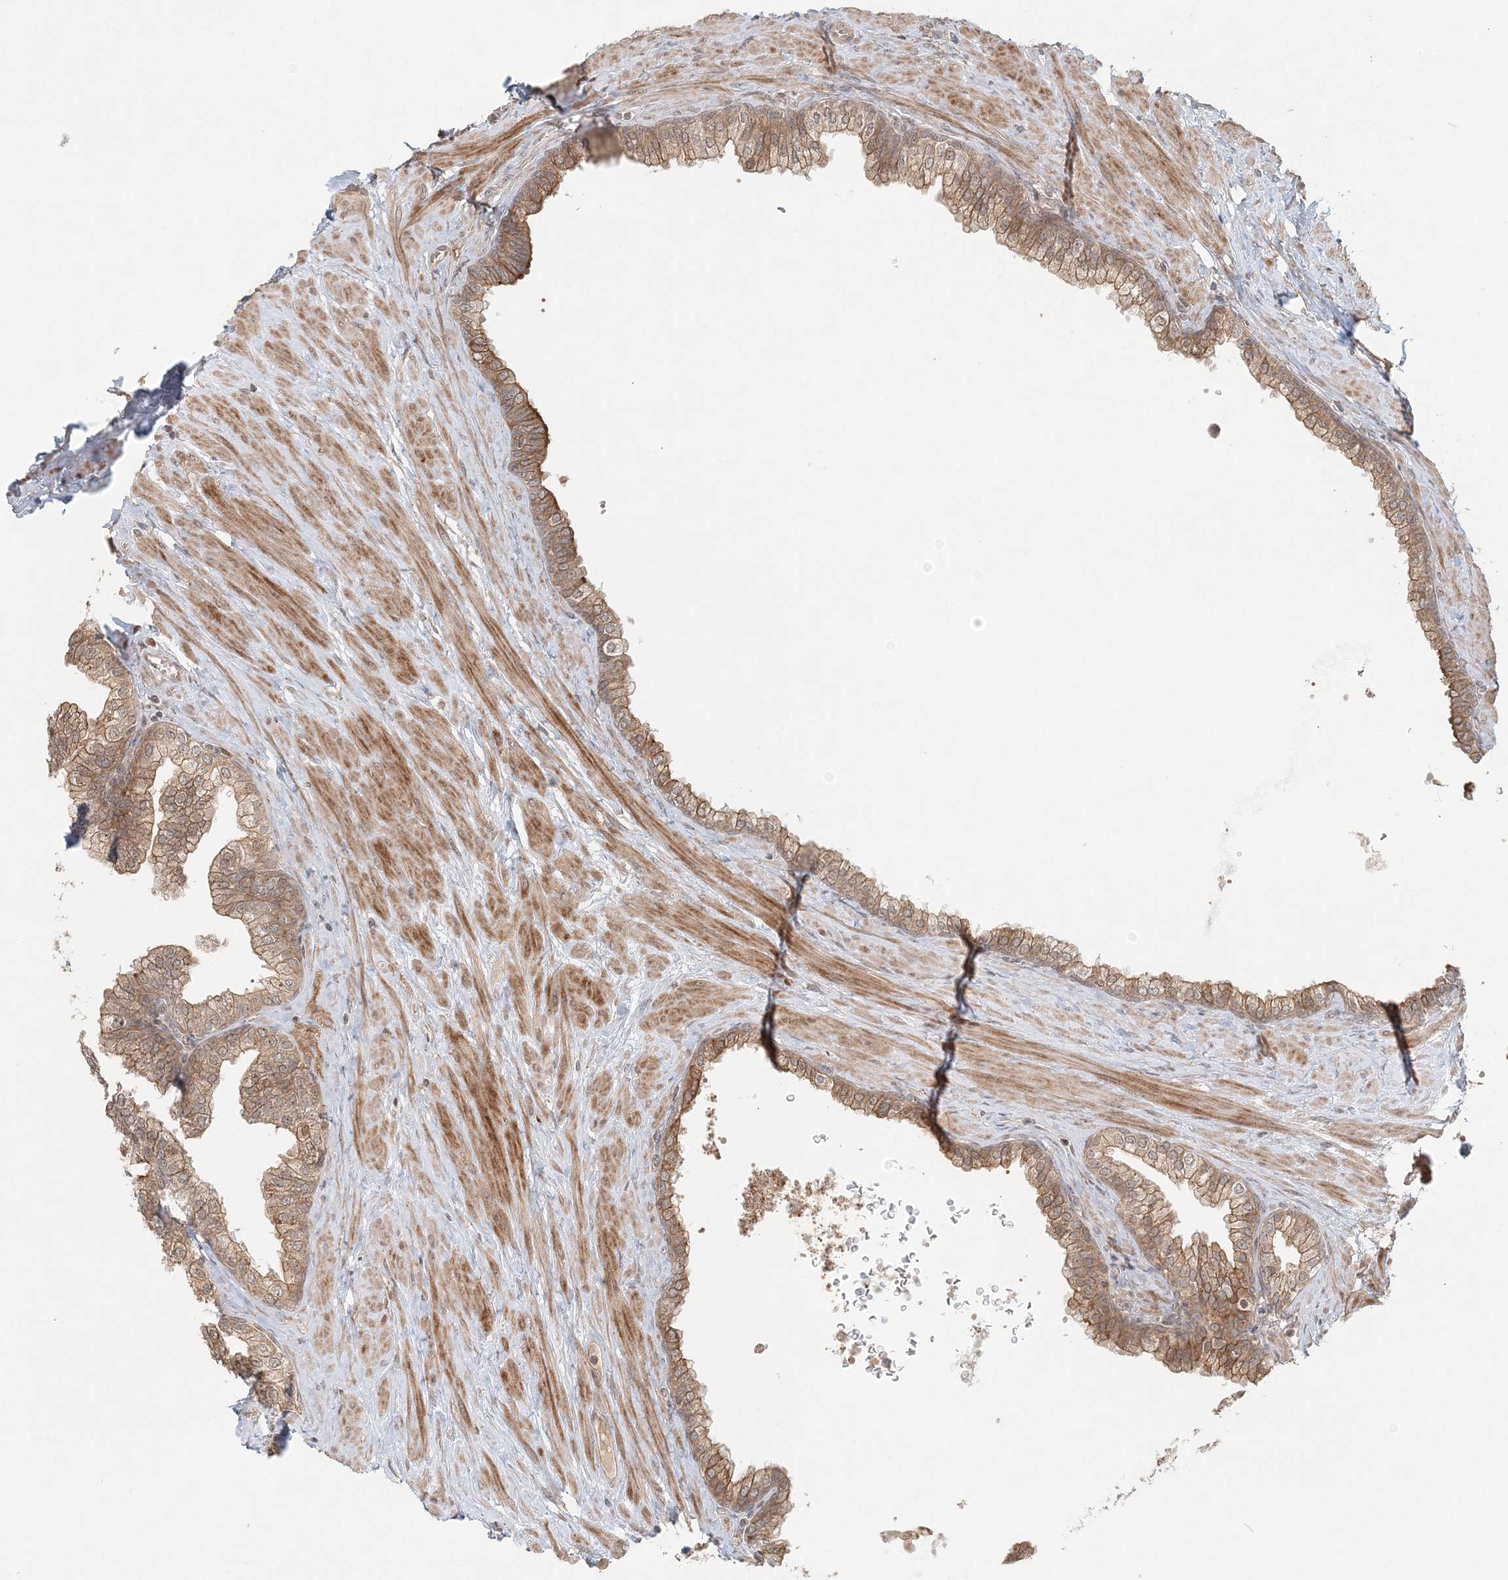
{"staining": {"intensity": "moderate", "quantity": ">75%", "location": "cytoplasmic/membranous"}, "tissue": "prostate", "cell_type": "Glandular cells", "image_type": "normal", "snomed": [{"axis": "morphology", "description": "Normal tissue, NOS"}, {"axis": "morphology", "description": "Urothelial carcinoma, Low grade"}, {"axis": "topography", "description": "Urinary bladder"}, {"axis": "topography", "description": "Prostate"}], "caption": "Prostate stained for a protein (brown) displays moderate cytoplasmic/membranous positive staining in approximately >75% of glandular cells.", "gene": "KIAA0232", "patient": {"sex": "male", "age": 60}}